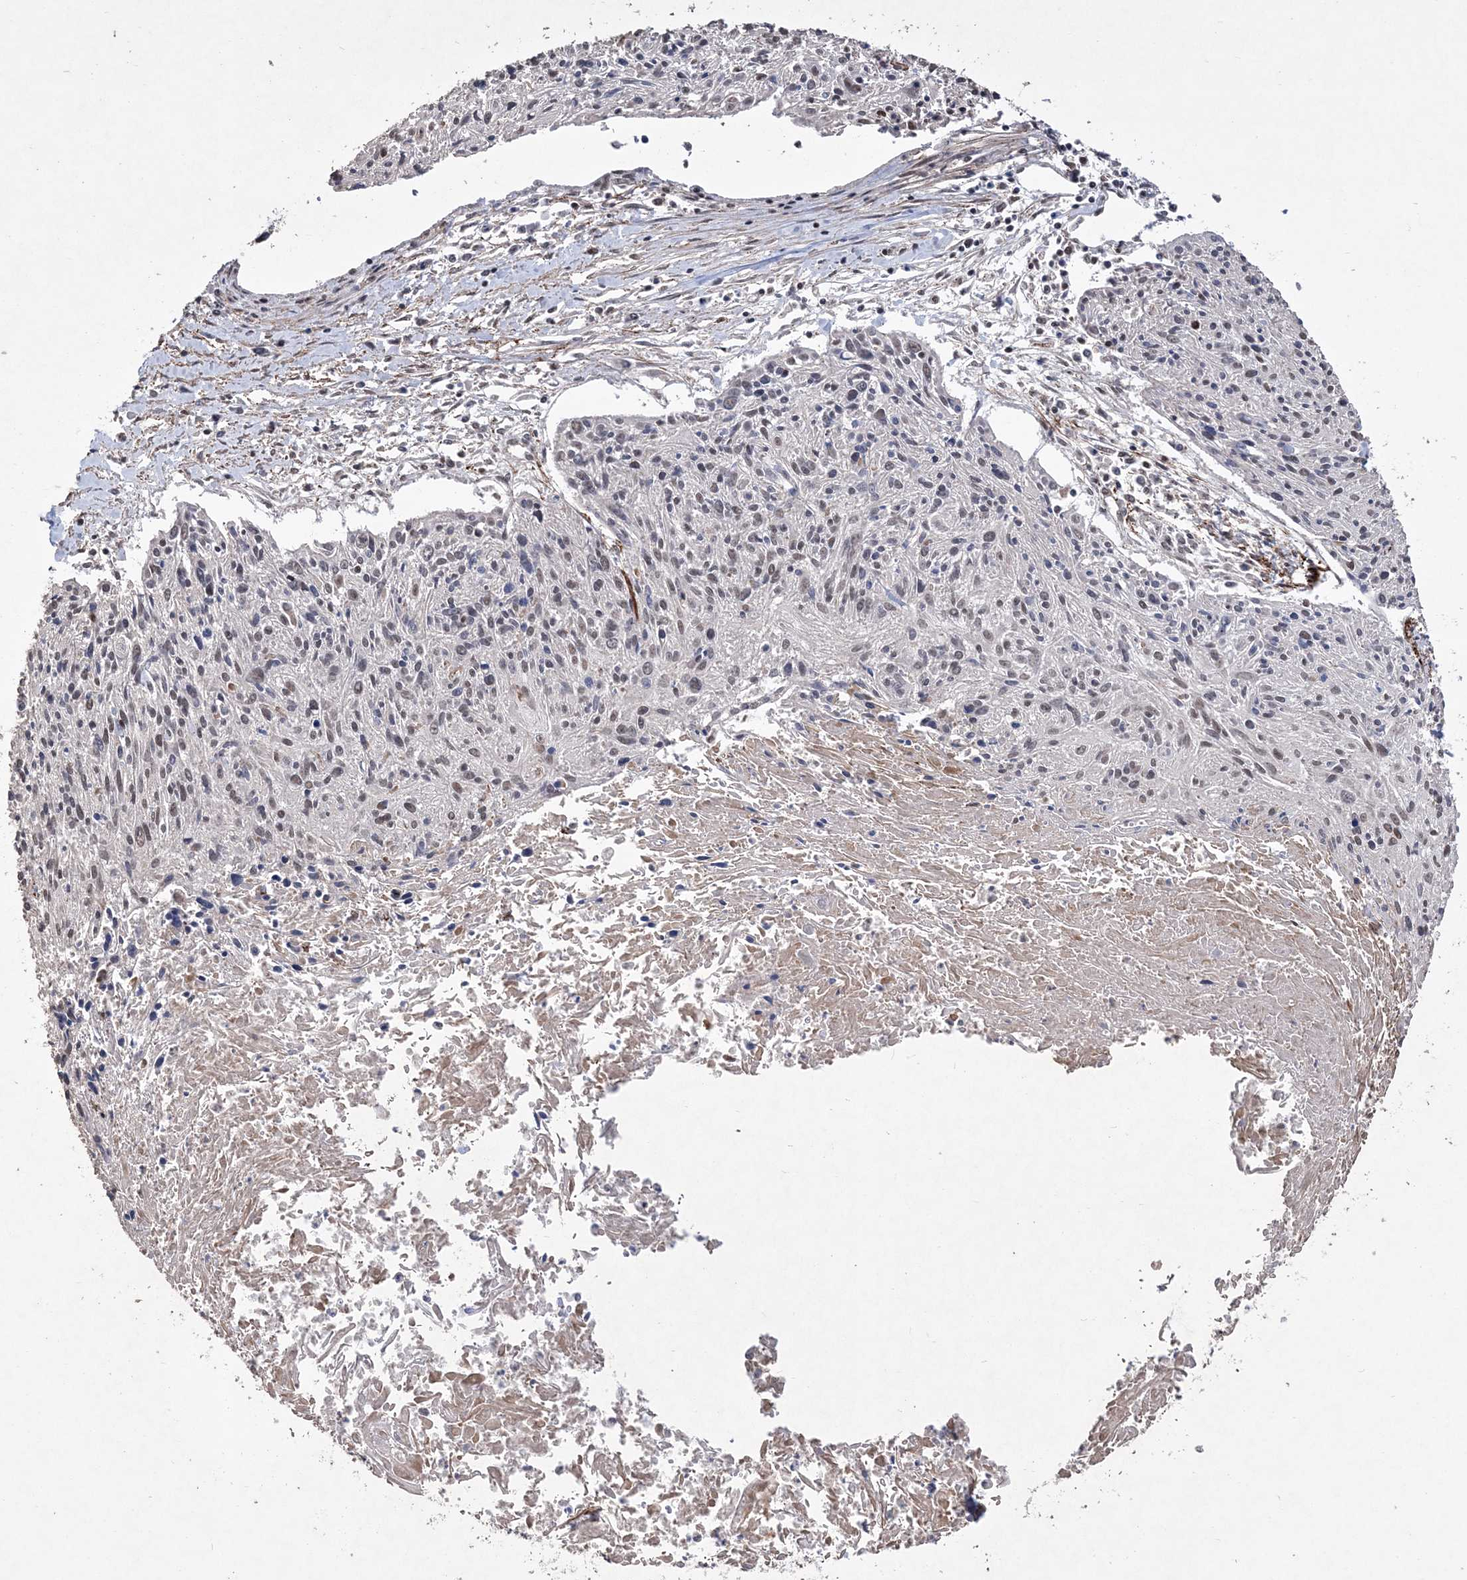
{"staining": {"intensity": "weak", "quantity": "25%-75%", "location": "nuclear"}, "tissue": "cervical cancer", "cell_type": "Tumor cells", "image_type": "cancer", "snomed": [{"axis": "morphology", "description": "Squamous cell carcinoma, NOS"}, {"axis": "topography", "description": "Cervix"}], "caption": "Cervical squamous cell carcinoma stained with a brown dye reveals weak nuclear positive expression in approximately 25%-75% of tumor cells.", "gene": "BOD1L1", "patient": {"sex": "female", "age": 51}}